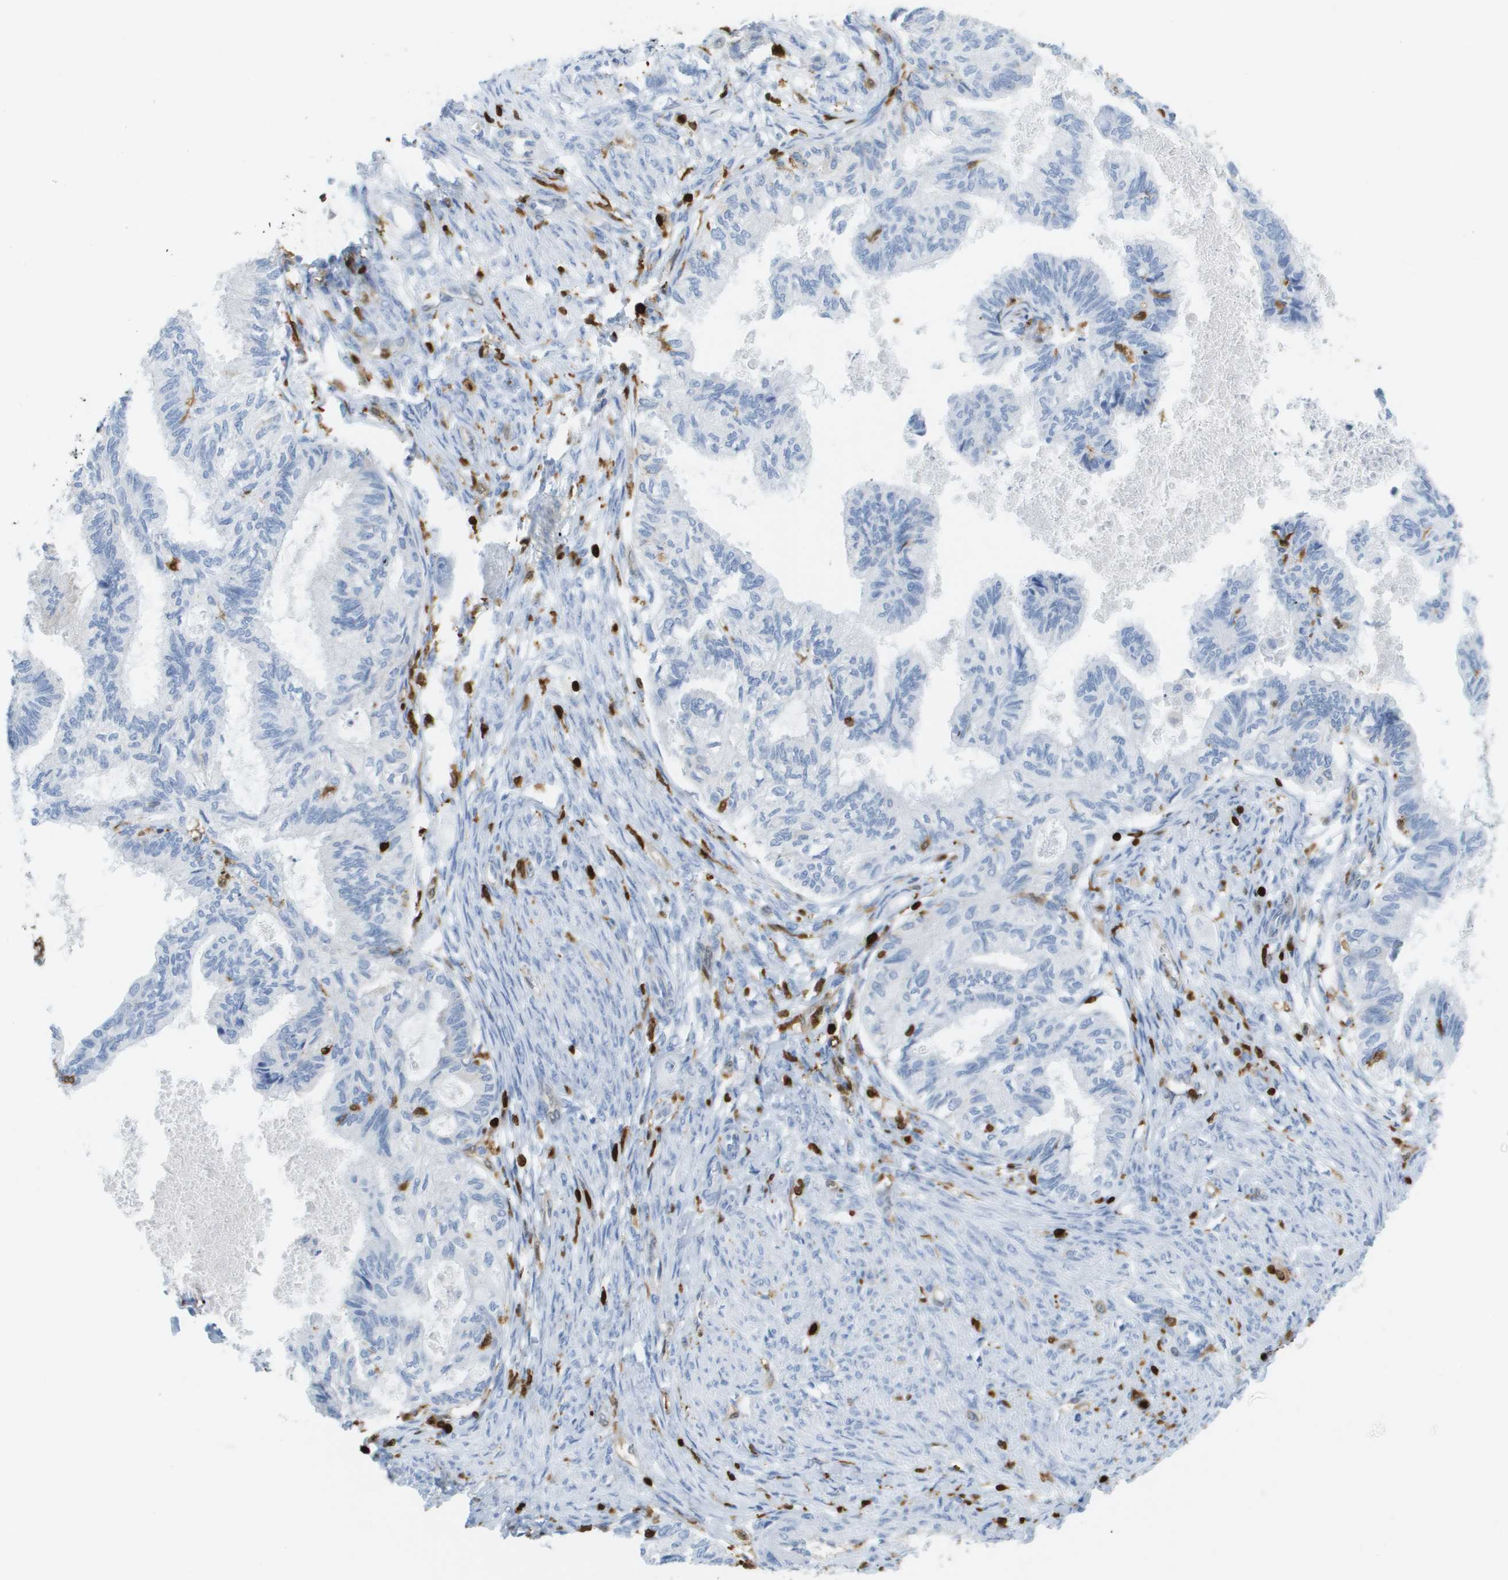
{"staining": {"intensity": "negative", "quantity": "none", "location": "none"}, "tissue": "cervical cancer", "cell_type": "Tumor cells", "image_type": "cancer", "snomed": [{"axis": "morphology", "description": "Normal tissue, NOS"}, {"axis": "morphology", "description": "Adenocarcinoma, NOS"}, {"axis": "topography", "description": "Cervix"}, {"axis": "topography", "description": "Endometrium"}], "caption": "Immunohistochemistry micrograph of human cervical cancer (adenocarcinoma) stained for a protein (brown), which reveals no expression in tumor cells.", "gene": "DOCK5", "patient": {"sex": "female", "age": 86}}